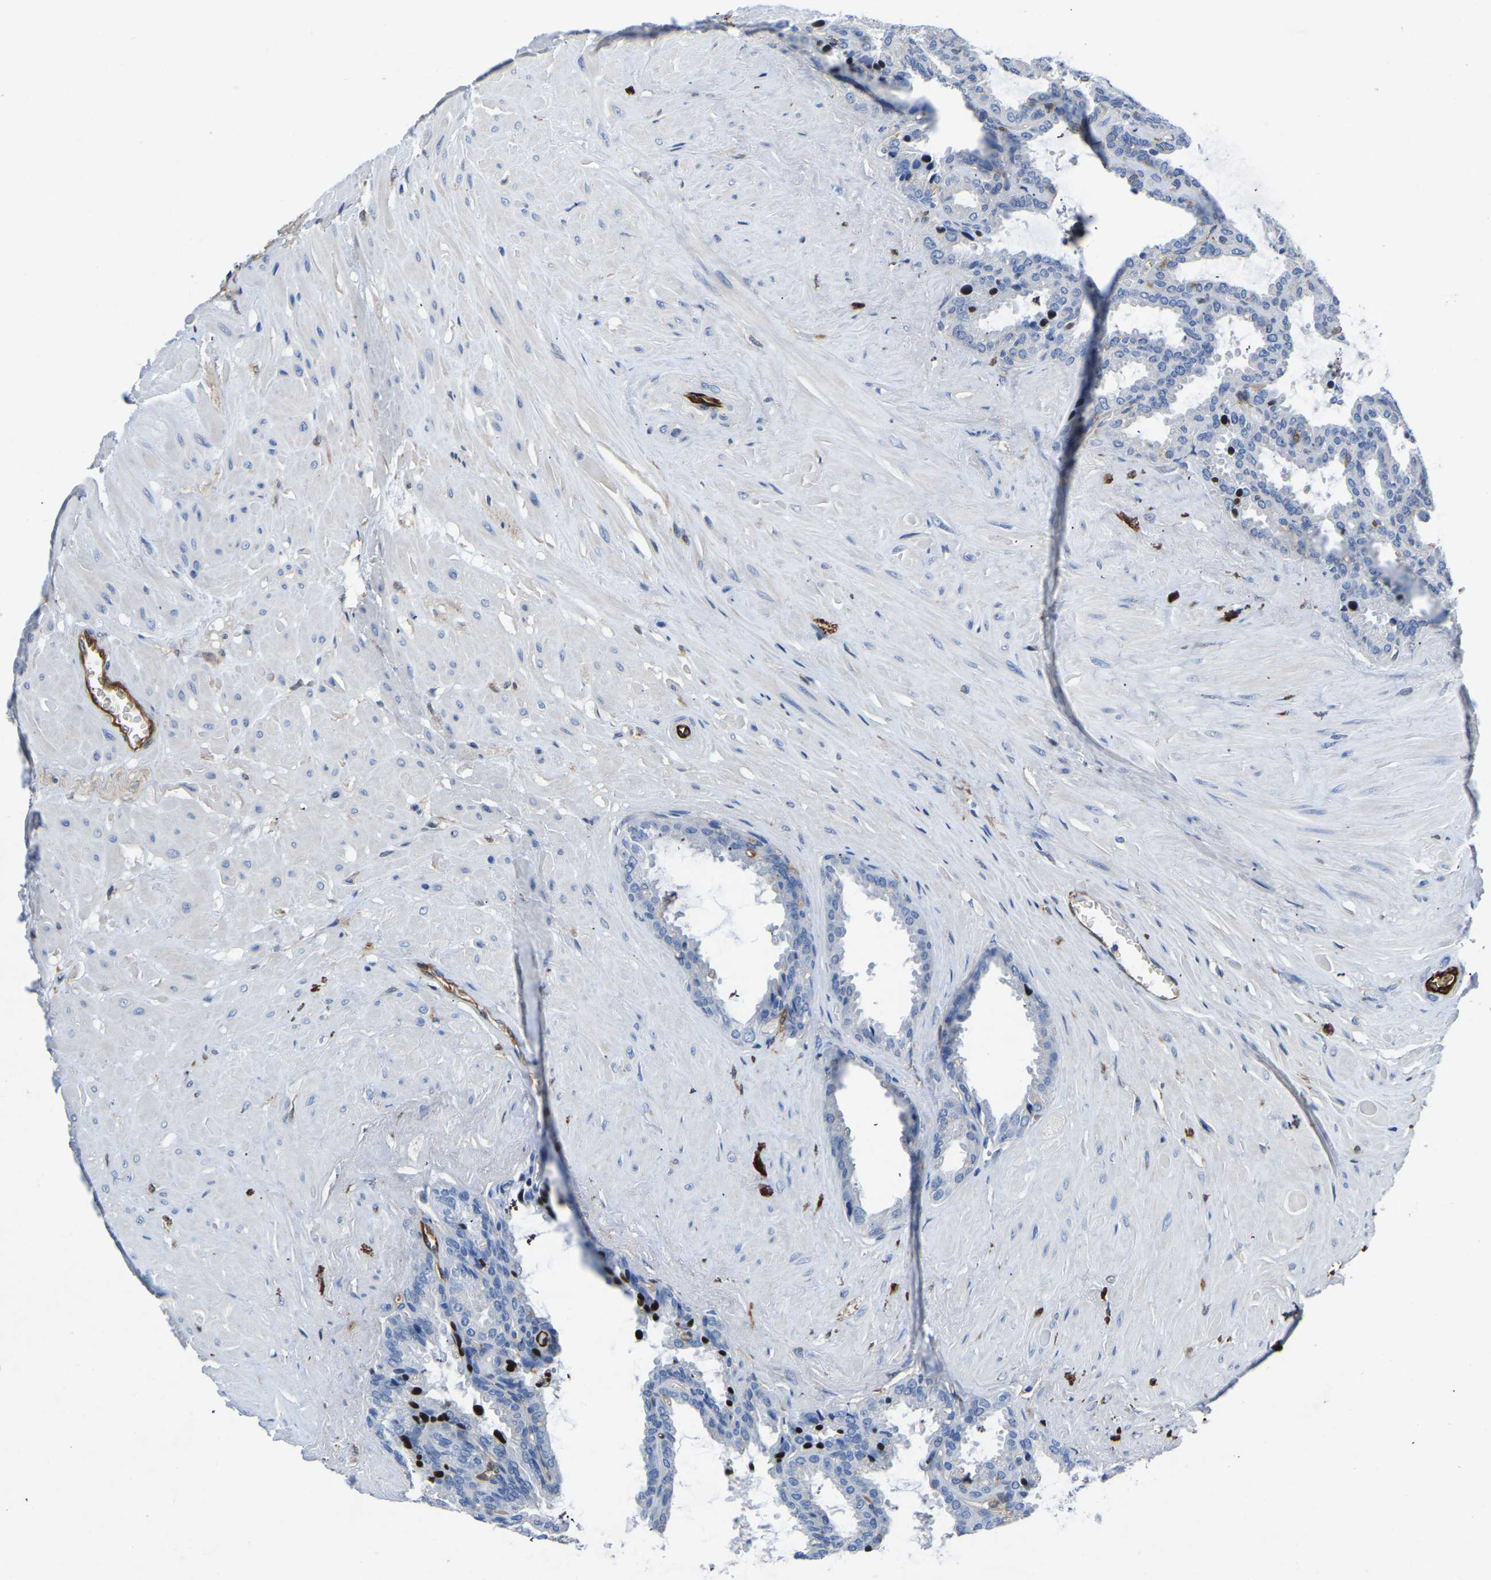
{"staining": {"intensity": "negative", "quantity": "none", "location": "none"}, "tissue": "seminal vesicle", "cell_type": "Glandular cells", "image_type": "normal", "snomed": [{"axis": "morphology", "description": "Normal tissue, NOS"}, {"axis": "topography", "description": "Seminal veicle"}], "caption": "Micrograph shows no protein positivity in glandular cells of benign seminal vesicle. Brightfield microscopy of immunohistochemistry (IHC) stained with DAB (3,3'-diaminobenzidine) (brown) and hematoxylin (blue), captured at high magnification.", "gene": "ATG2B", "patient": {"sex": "male", "age": 46}}